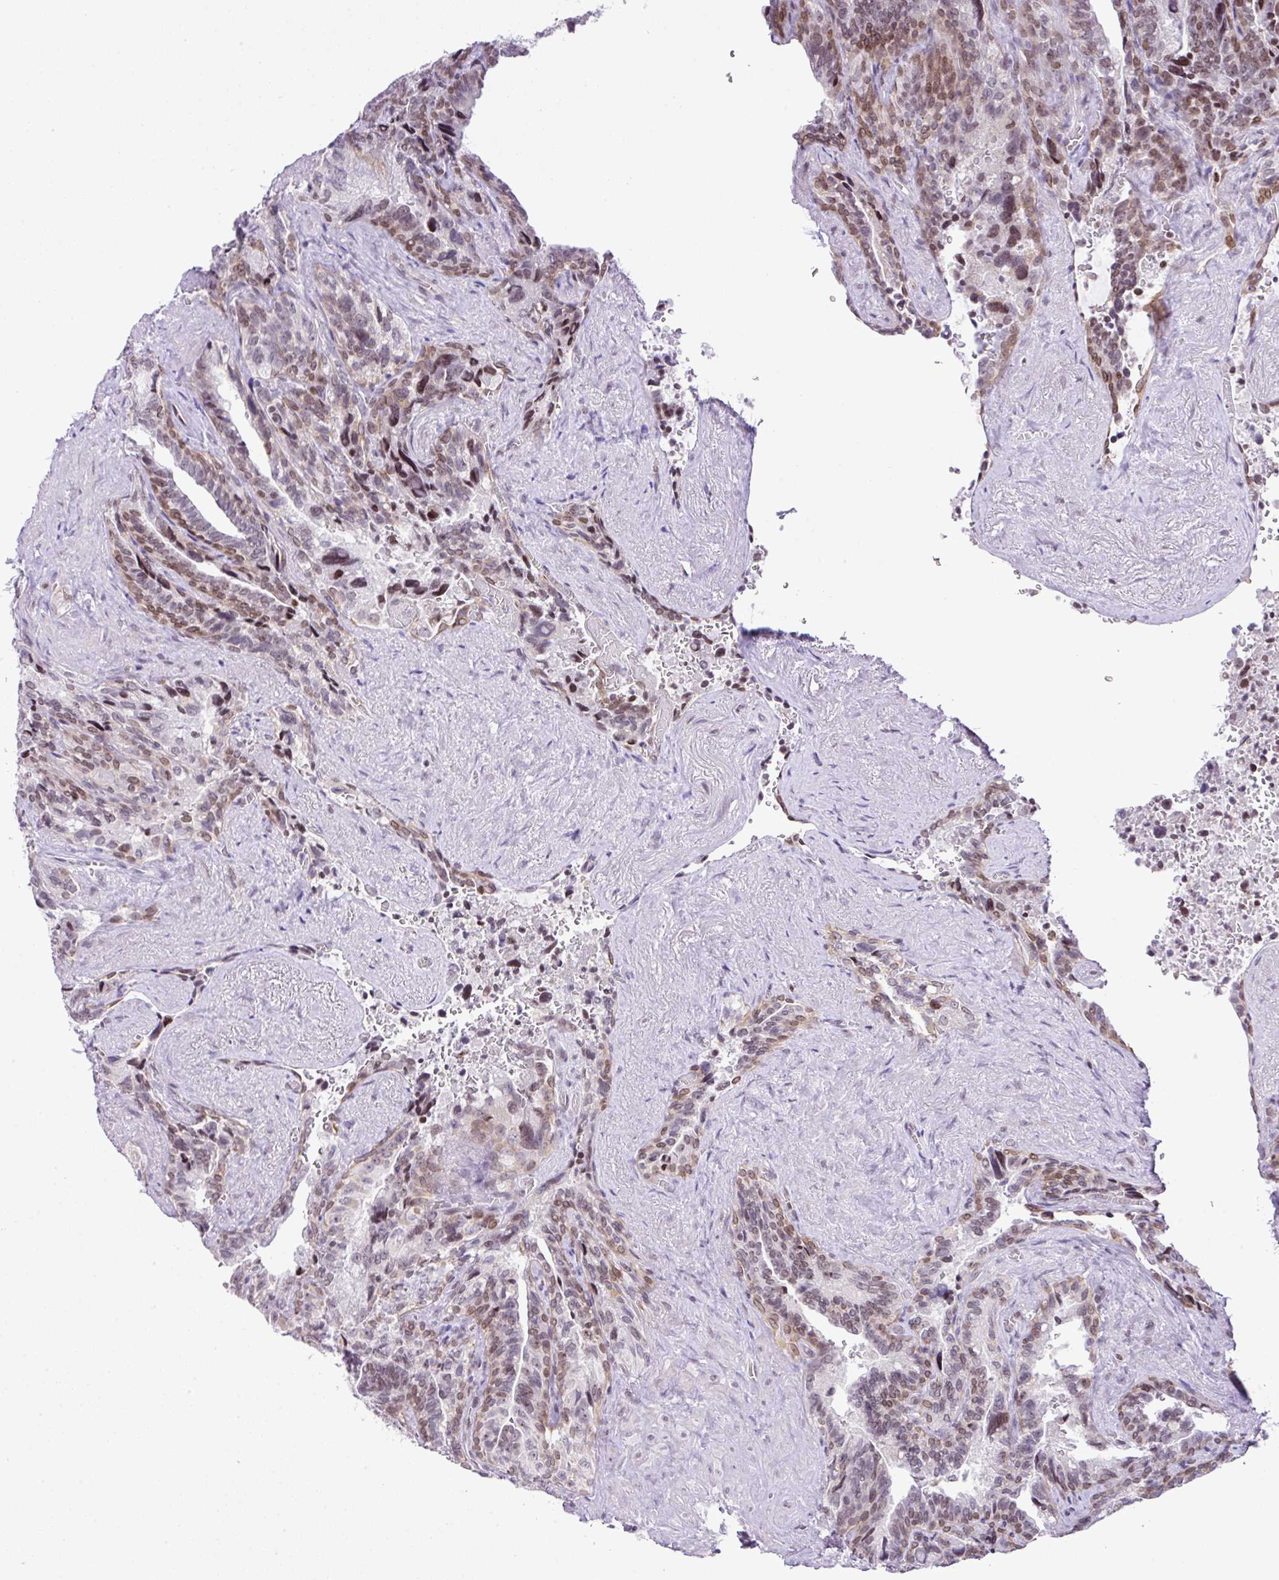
{"staining": {"intensity": "moderate", "quantity": "25%-75%", "location": "cytoplasmic/membranous,nuclear"}, "tissue": "seminal vesicle", "cell_type": "Glandular cells", "image_type": "normal", "snomed": [{"axis": "morphology", "description": "Normal tissue, NOS"}, {"axis": "topography", "description": "Seminal veicle"}], "caption": "Protein analysis of unremarkable seminal vesicle reveals moderate cytoplasmic/membranous,nuclear positivity in about 25%-75% of glandular cells.", "gene": "CCDC137", "patient": {"sex": "male", "age": 68}}